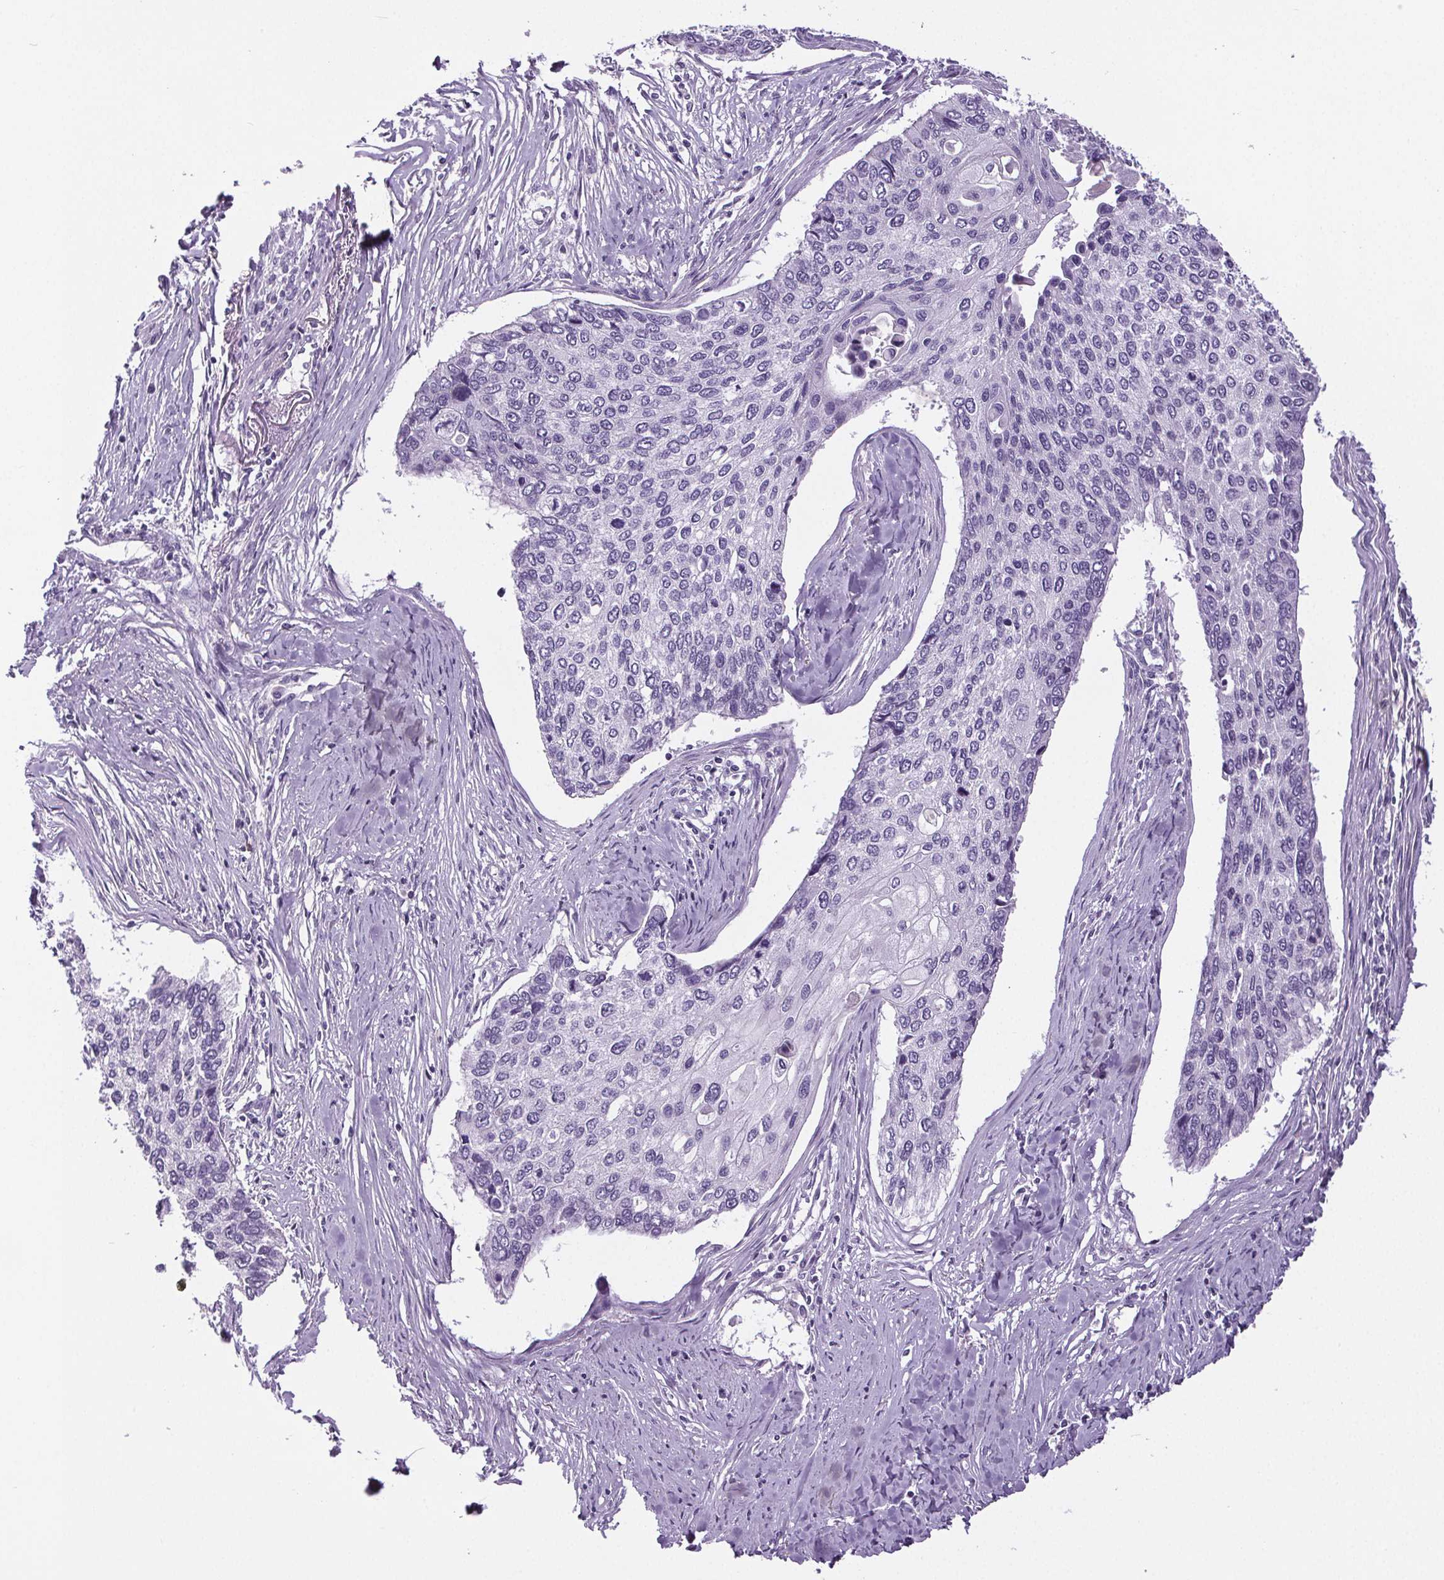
{"staining": {"intensity": "negative", "quantity": "none", "location": "none"}, "tissue": "lung cancer", "cell_type": "Tumor cells", "image_type": "cancer", "snomed": [{"axis": "morphology", "description": "Squamous cell carcinoma, NOS"}, {"axis": "morphology", "description": "Squamous cell carcinoma, metastatic, NOS"}, {"axis": "topography", "description": "Lung"}], "caption": "Immunohistochemistry (IHC) micrograph of neoplastic tissue: lung cancer (metastatic squamous cell carcinoma) stained with DAB (3,3'-diaminobenzidine) exhibits no significant protein staining in tumor cells.", "gene": "CD5L", "patient": {"sex": "male", "age": 63}}